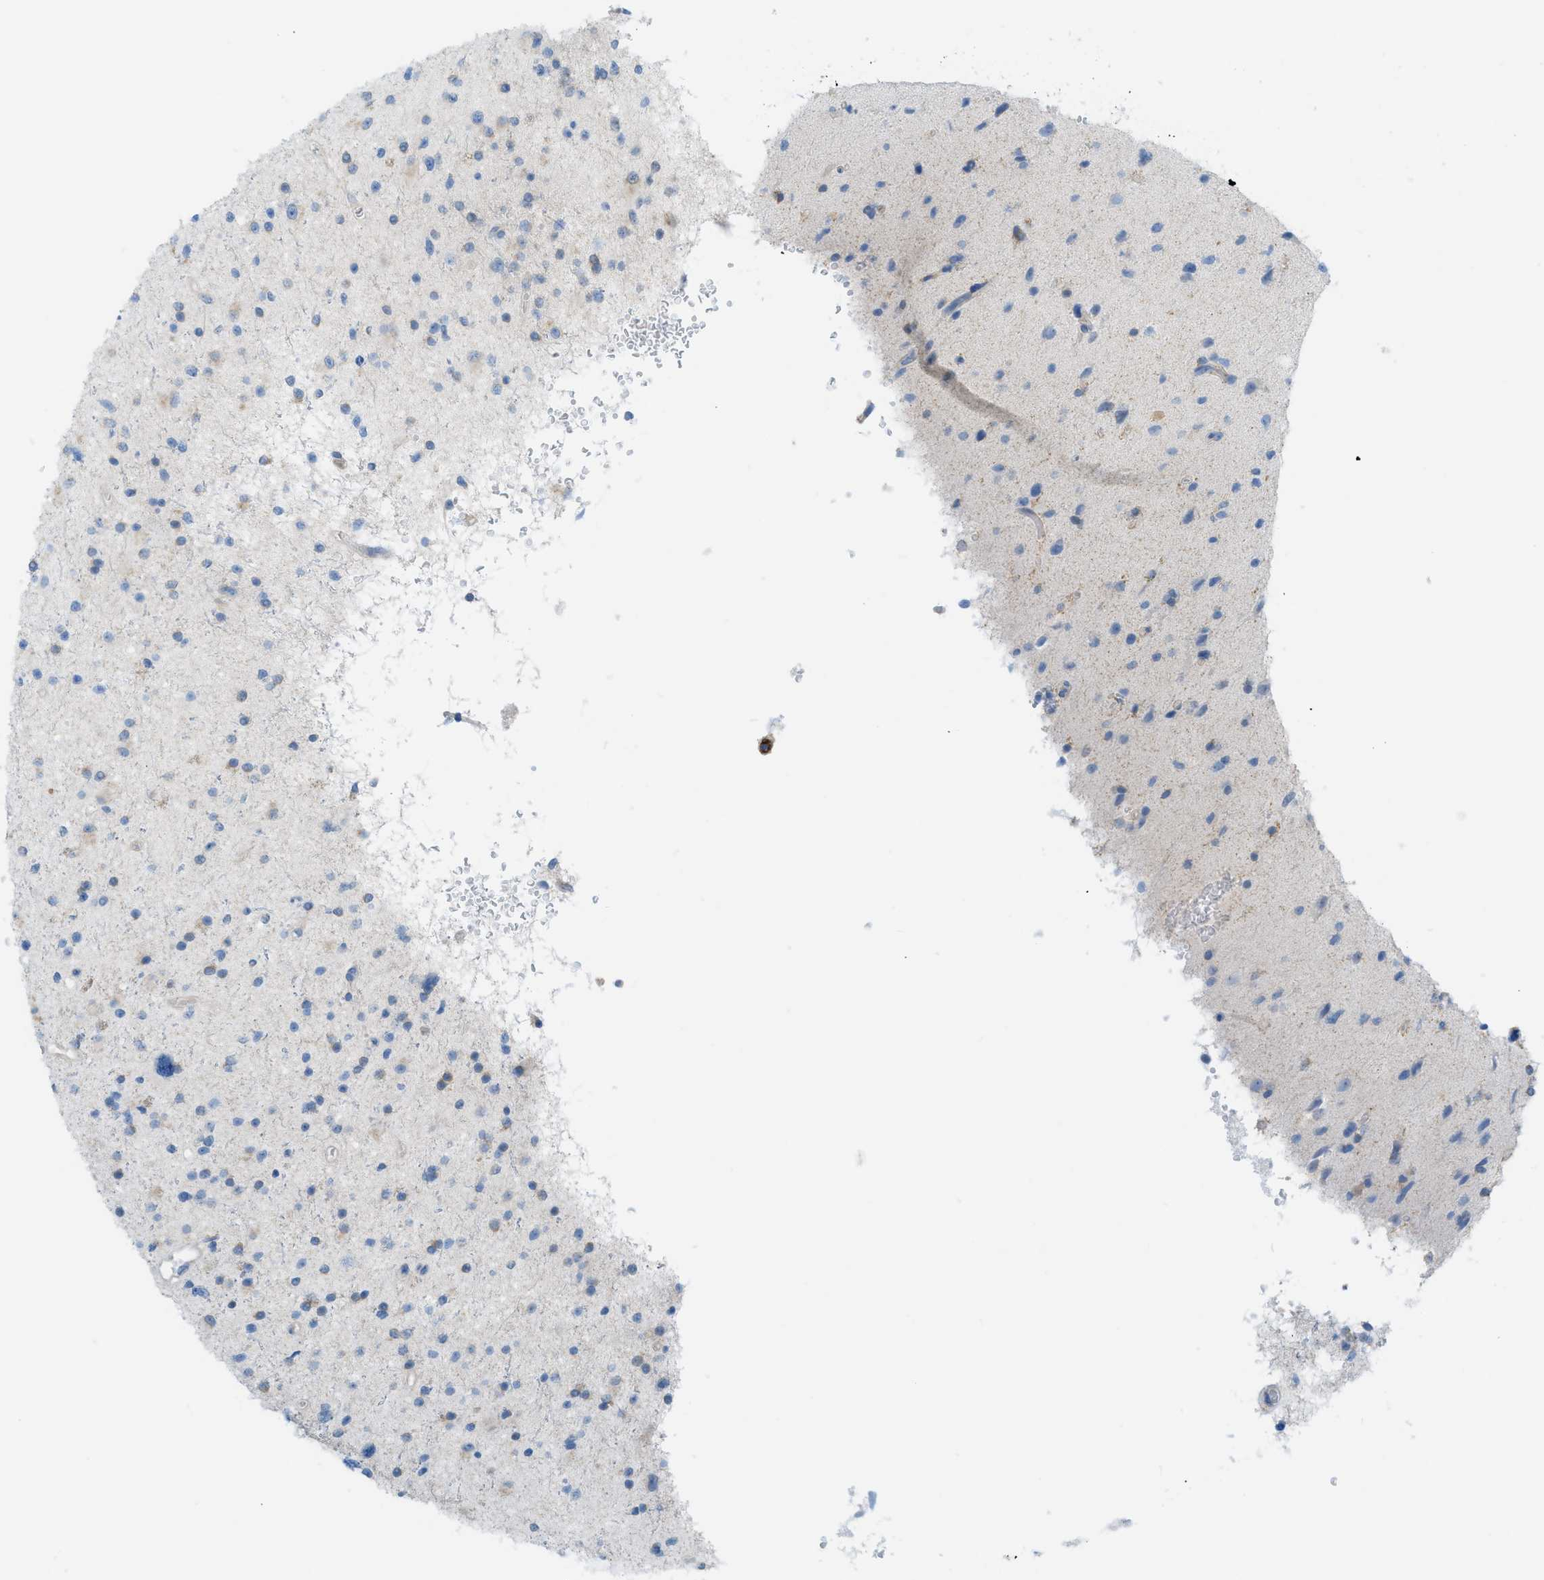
{"staining": {"intensity": "weak", "quantity": "<25%", "location": "cytoplasmic/membranous"}, "tissue": "glioma", "cell_type": "Tumor cells", "image_type": "cancer", "snomed": [{"axis": "morphology", "description": "Glioma, malignant, High grade"}, {"axis": "topography", "description": "Brain"}], "caption": "DAB (3,3'-diaminobenzidine) immunohistochemical staining of human high-grade glioma (malignant) shows no significant positivity in tumor cells.", "gene": "MYH11", "patient": {"sex": "male", "age": 33}}